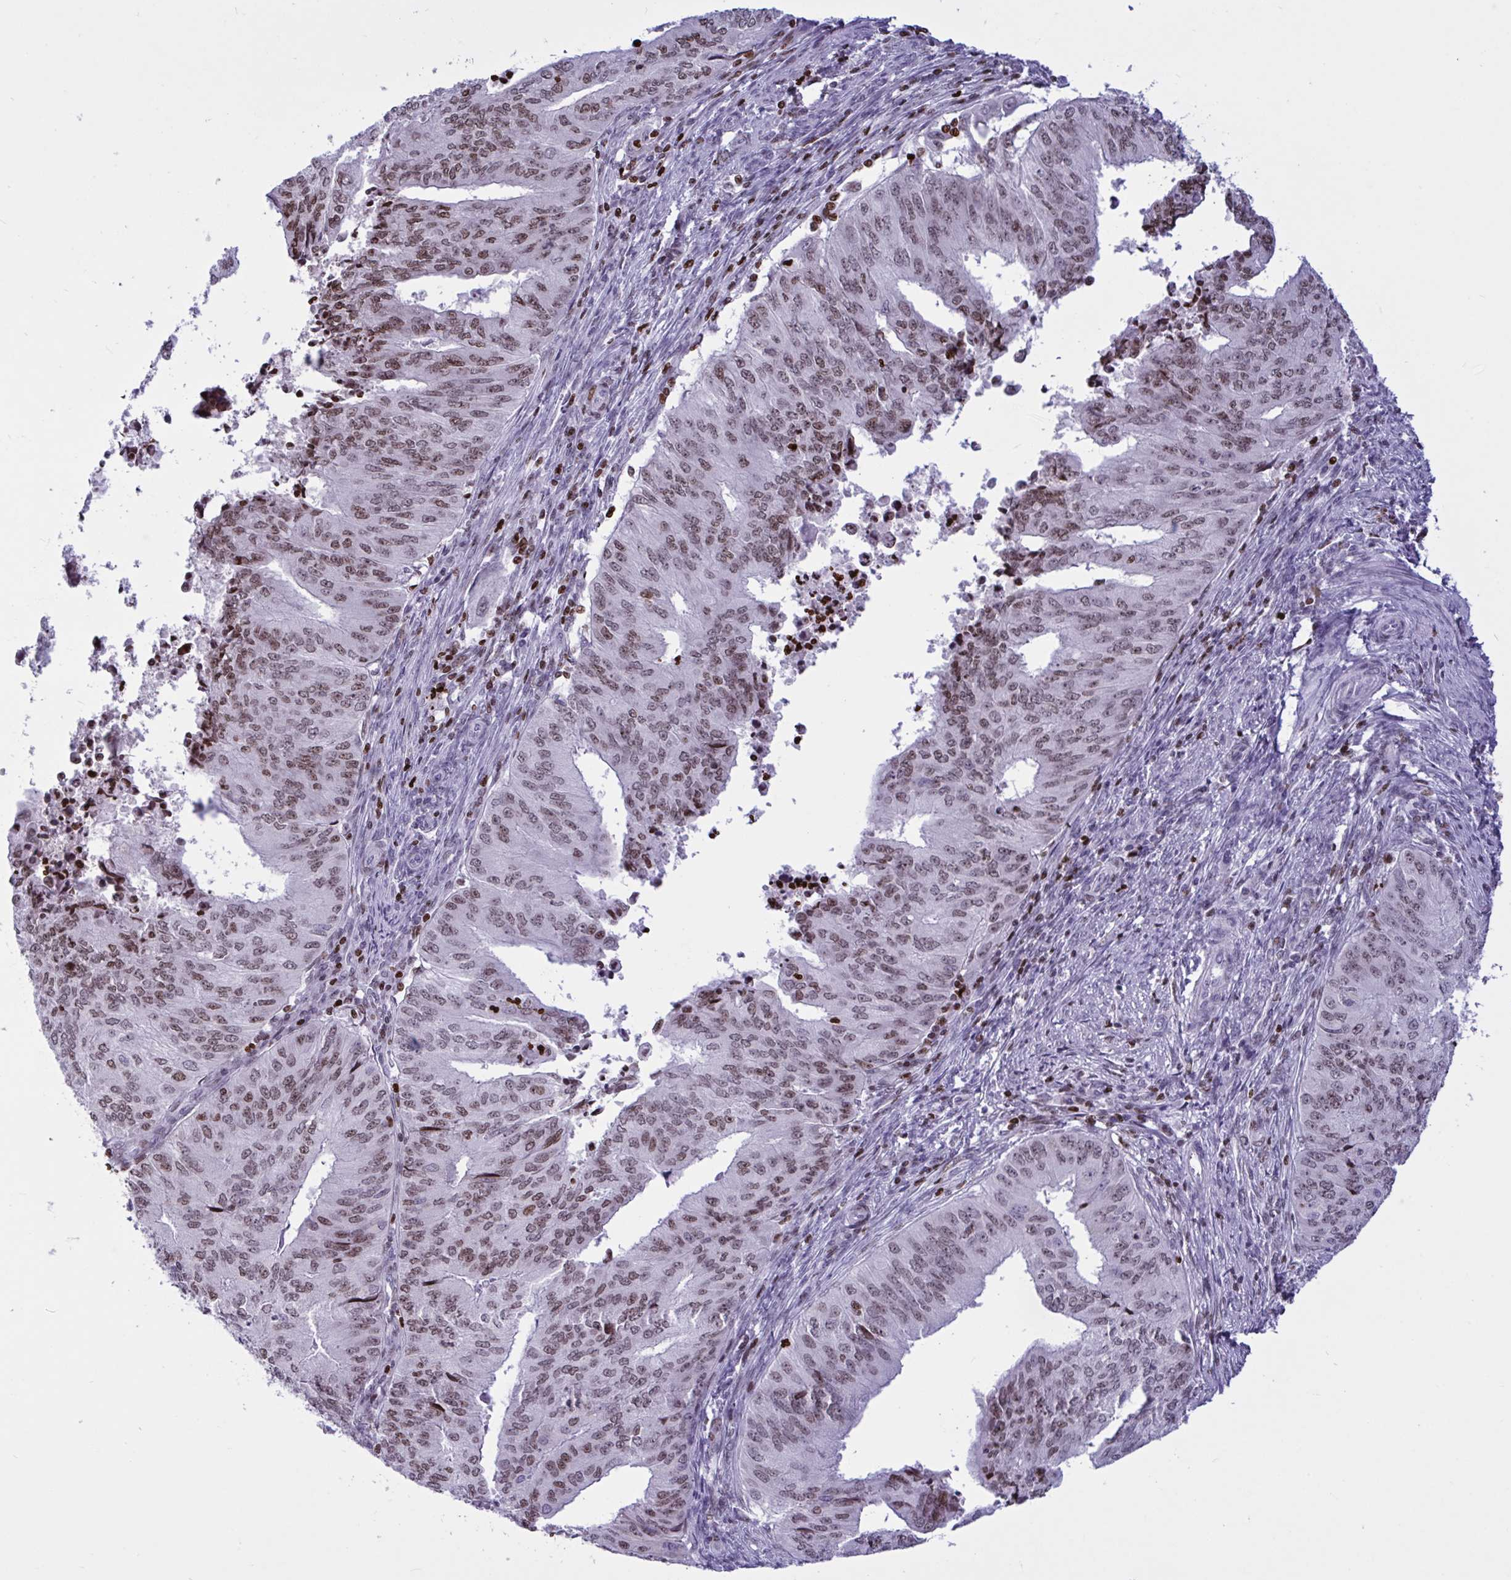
{"staining": {"intensity": "weak", "quantity": ">75%", "location": "nuclear"}, "tissue": "endometrial cancer", "cell_type": "Tumor cells", "image_type": "cancer", "snomed": [{"axis": "morphology", "description": "Adenocarcinoma, NOS"}, {"axis": "topography", "description": "Endometrium"}], "caption": "Immunohistochemical staining of human endometrial adenocarcinoma exhibits low levels of weak nuclear protein expression in about >75% of tumor cells.", "gene": "HMGB2", "patient": {"sex": "female", "age": 50}}